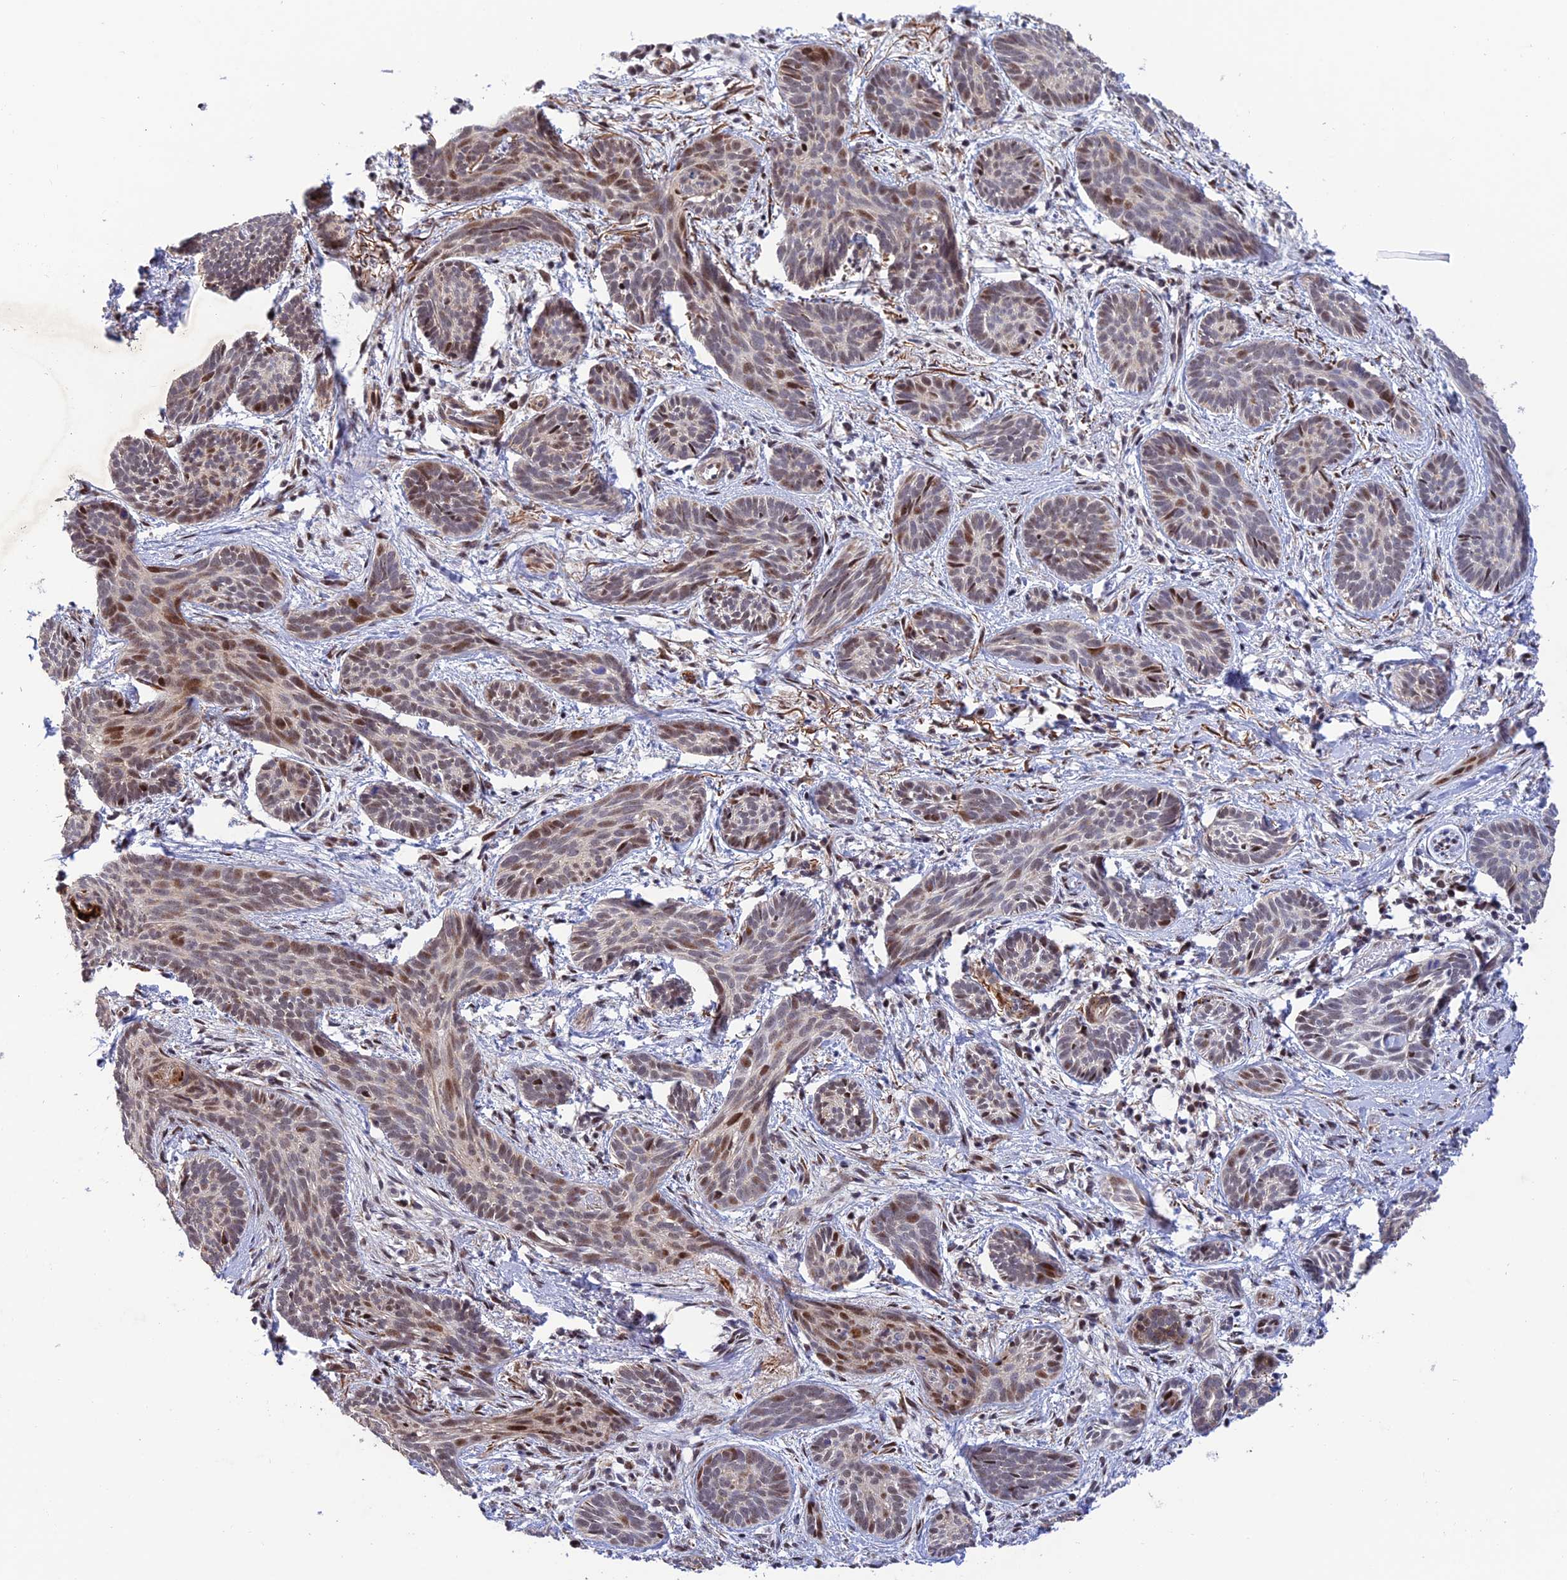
{"staining": {"intensity": "moderate", "quantity": "25%-75%", "location": "nuclear"}, "tissue": "skin cancer", "cell_type": "Tumor cells", "image_type": "cancer", "snomed": [{"axis": "morphology", "description": "Basal cell carcinoma"}, {"axis": "topography", "description": "Skin"}], "caption": "Protein analysis of basal cell carcinoma (skin) tissue displays moderate nuclear positivity in about 25%-75% of tumor cells. (DAB IHC, brown staining for protein, blue staining for nuclei).", "gene": "WDR55", "patient": {"sex": "female", "age": 81}}